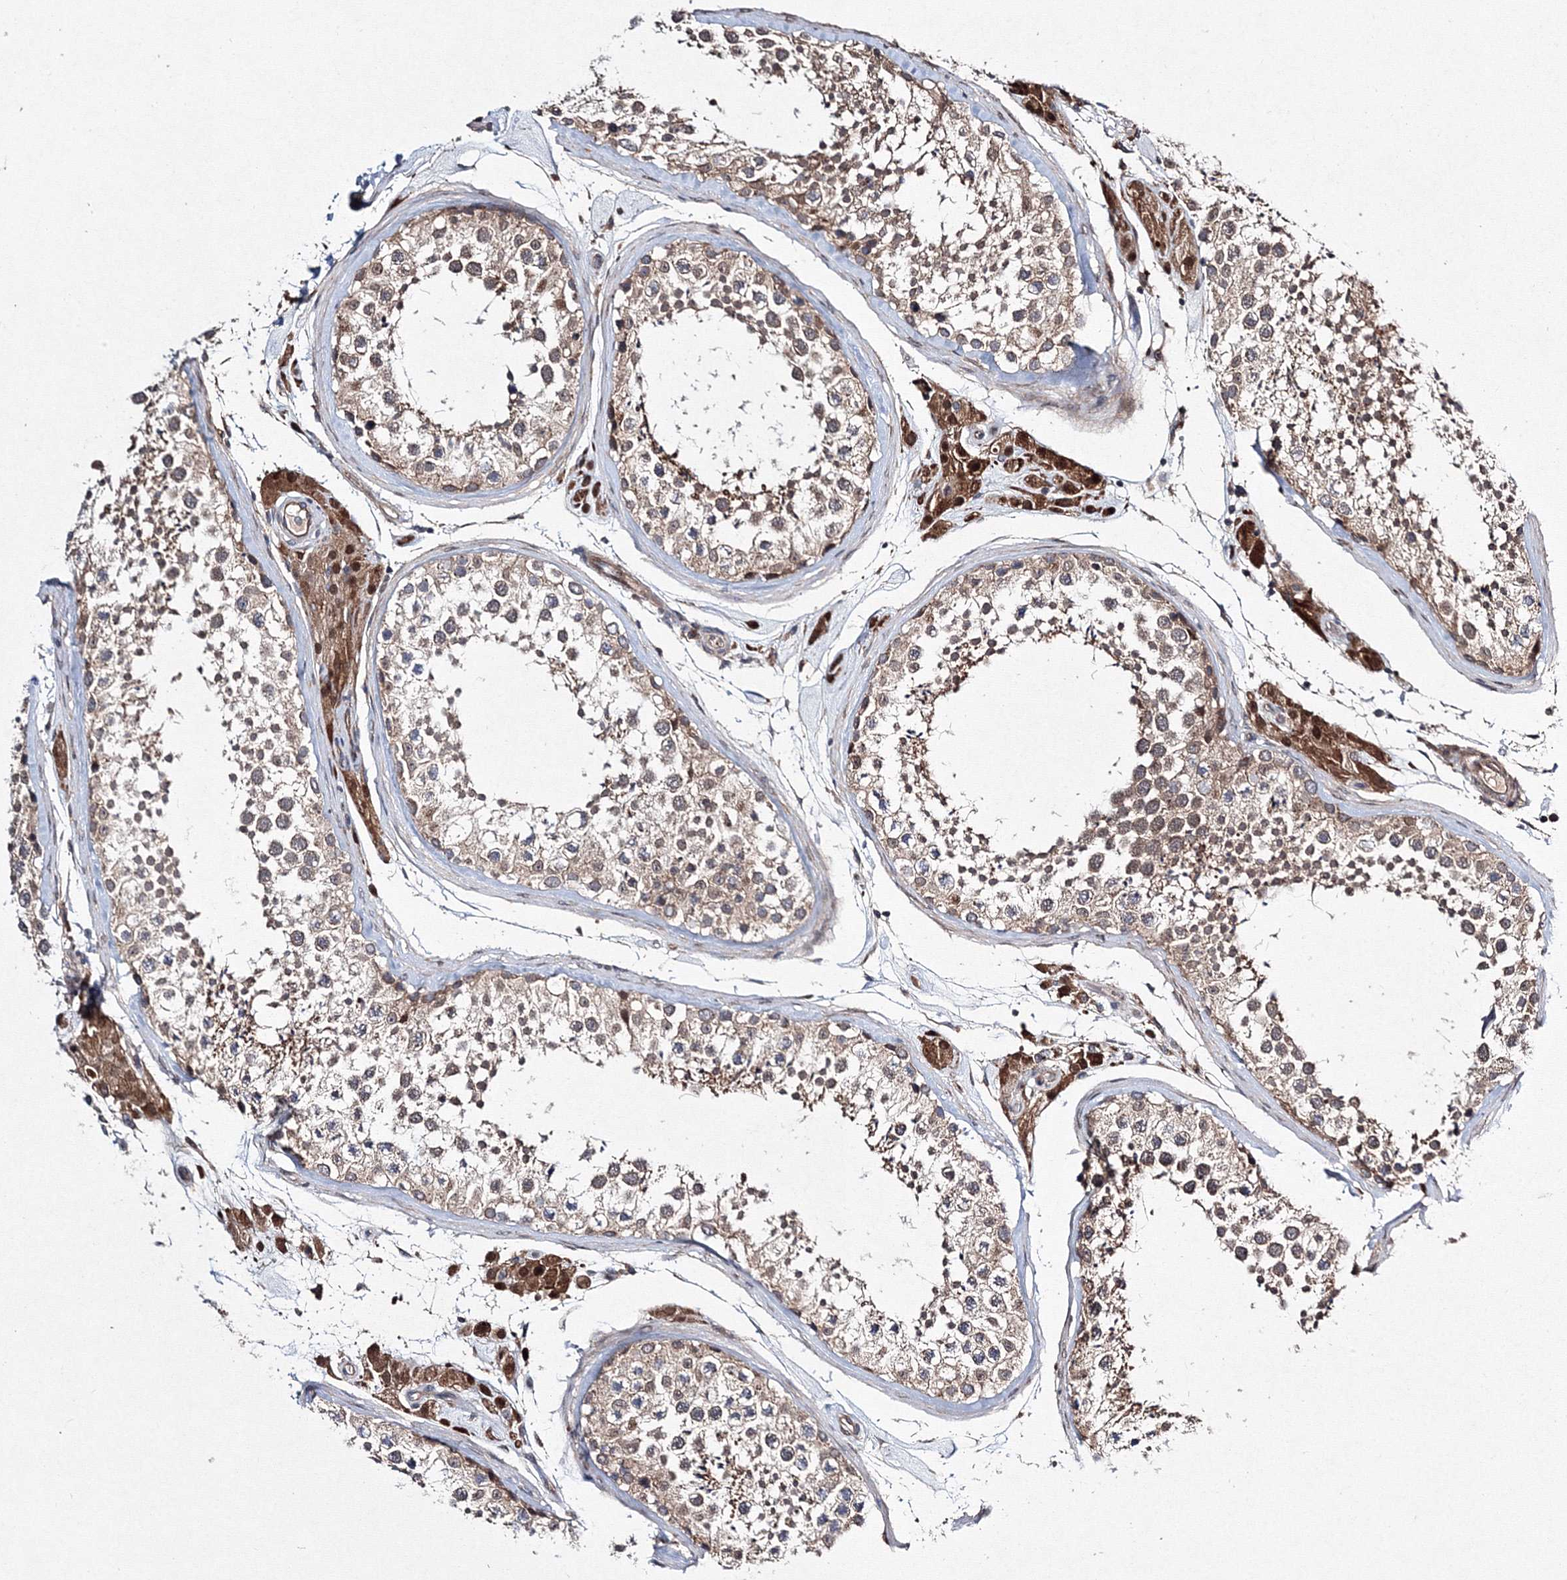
{"staining": {"intensity": "weak", "quantity": "25%-75%", "location": "cytoplasmic/membranous"}, "tissue": "testis", "cell_type": "Cells in seminiferous ducts", "image_type": "normal", "snomed": [{"axis": "morphology", "description": "Normal tissue, NOS"}, {"axis": "topography", "description": "Testis"}], "caption": "Cells in seminiferous ducts reveal low levels of weak cytoplasmic/membranous positivity in approximately 25%-75% of cells in unremarkable testis. The staining is performed using DAB (3,3'-diaminobenzidine) brown chromogen to label protein expression. The nuclei are counter-stained blue using hematoxylin.", "gene": "RANBP3L", "patient": {"sex": "male", "age": 46}}